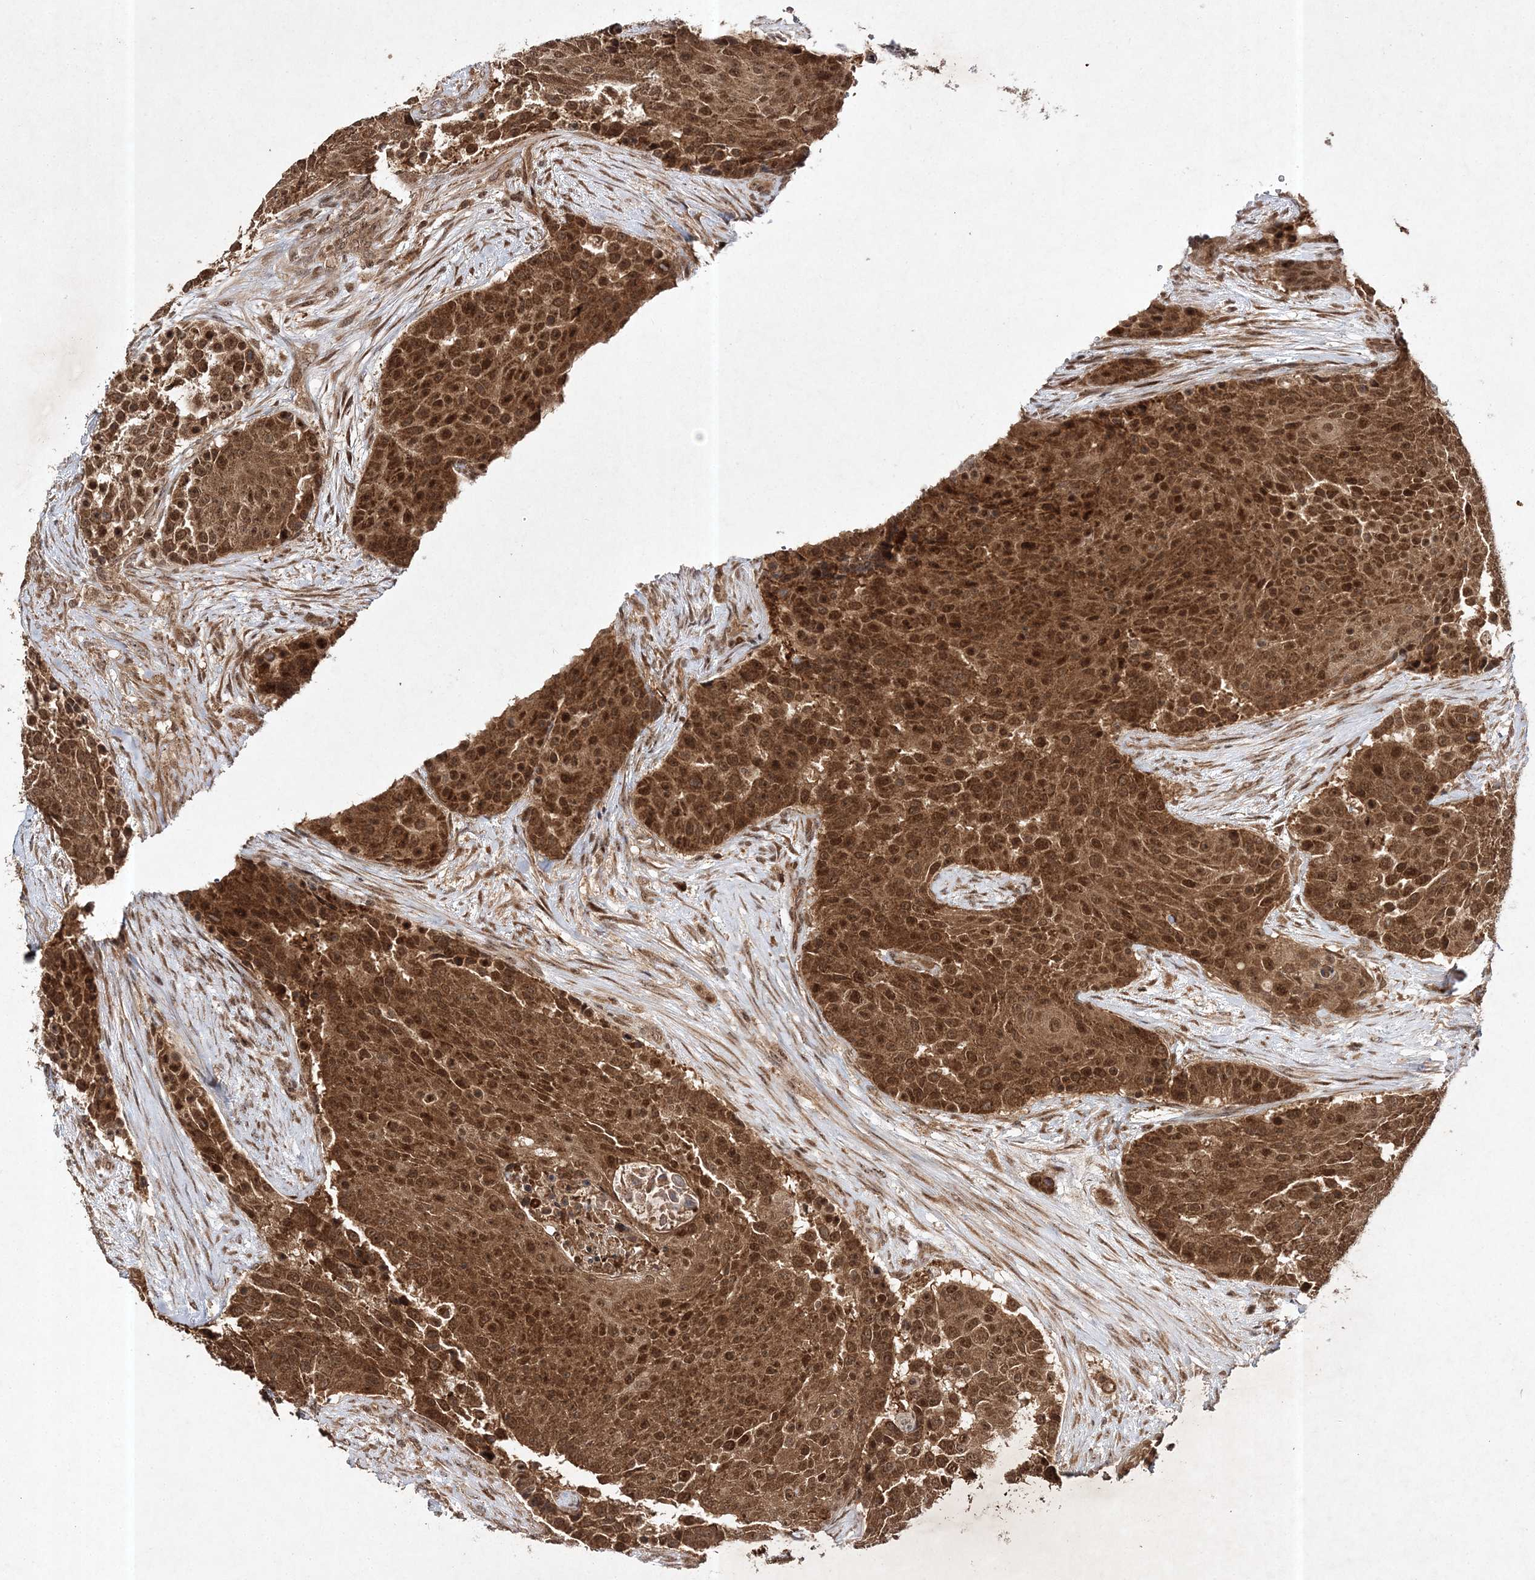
{"staining": {"intensity": "moderate", "quantity": ">75%", "location": "cytoplasmic/membranous,nuclear"}, "tissue": "urothelial cancer", "cell_type": "Tumor cells", "image_type": "cancer", "snomed": [{"axis": "morphology", "description": "Urothelial carcinoma, High grade"}, {"axis": "topography", "description": "Urinary bladder"}], "caption": "Immunohistochemical staining of urothelial cancer displays medium levels of moderate cytoplasmic/membranous and nuclear positivity in approximately >75% of tumor cells.", "gene": "NIF3L1", "patient": {"sex": "female", "age": 63}}